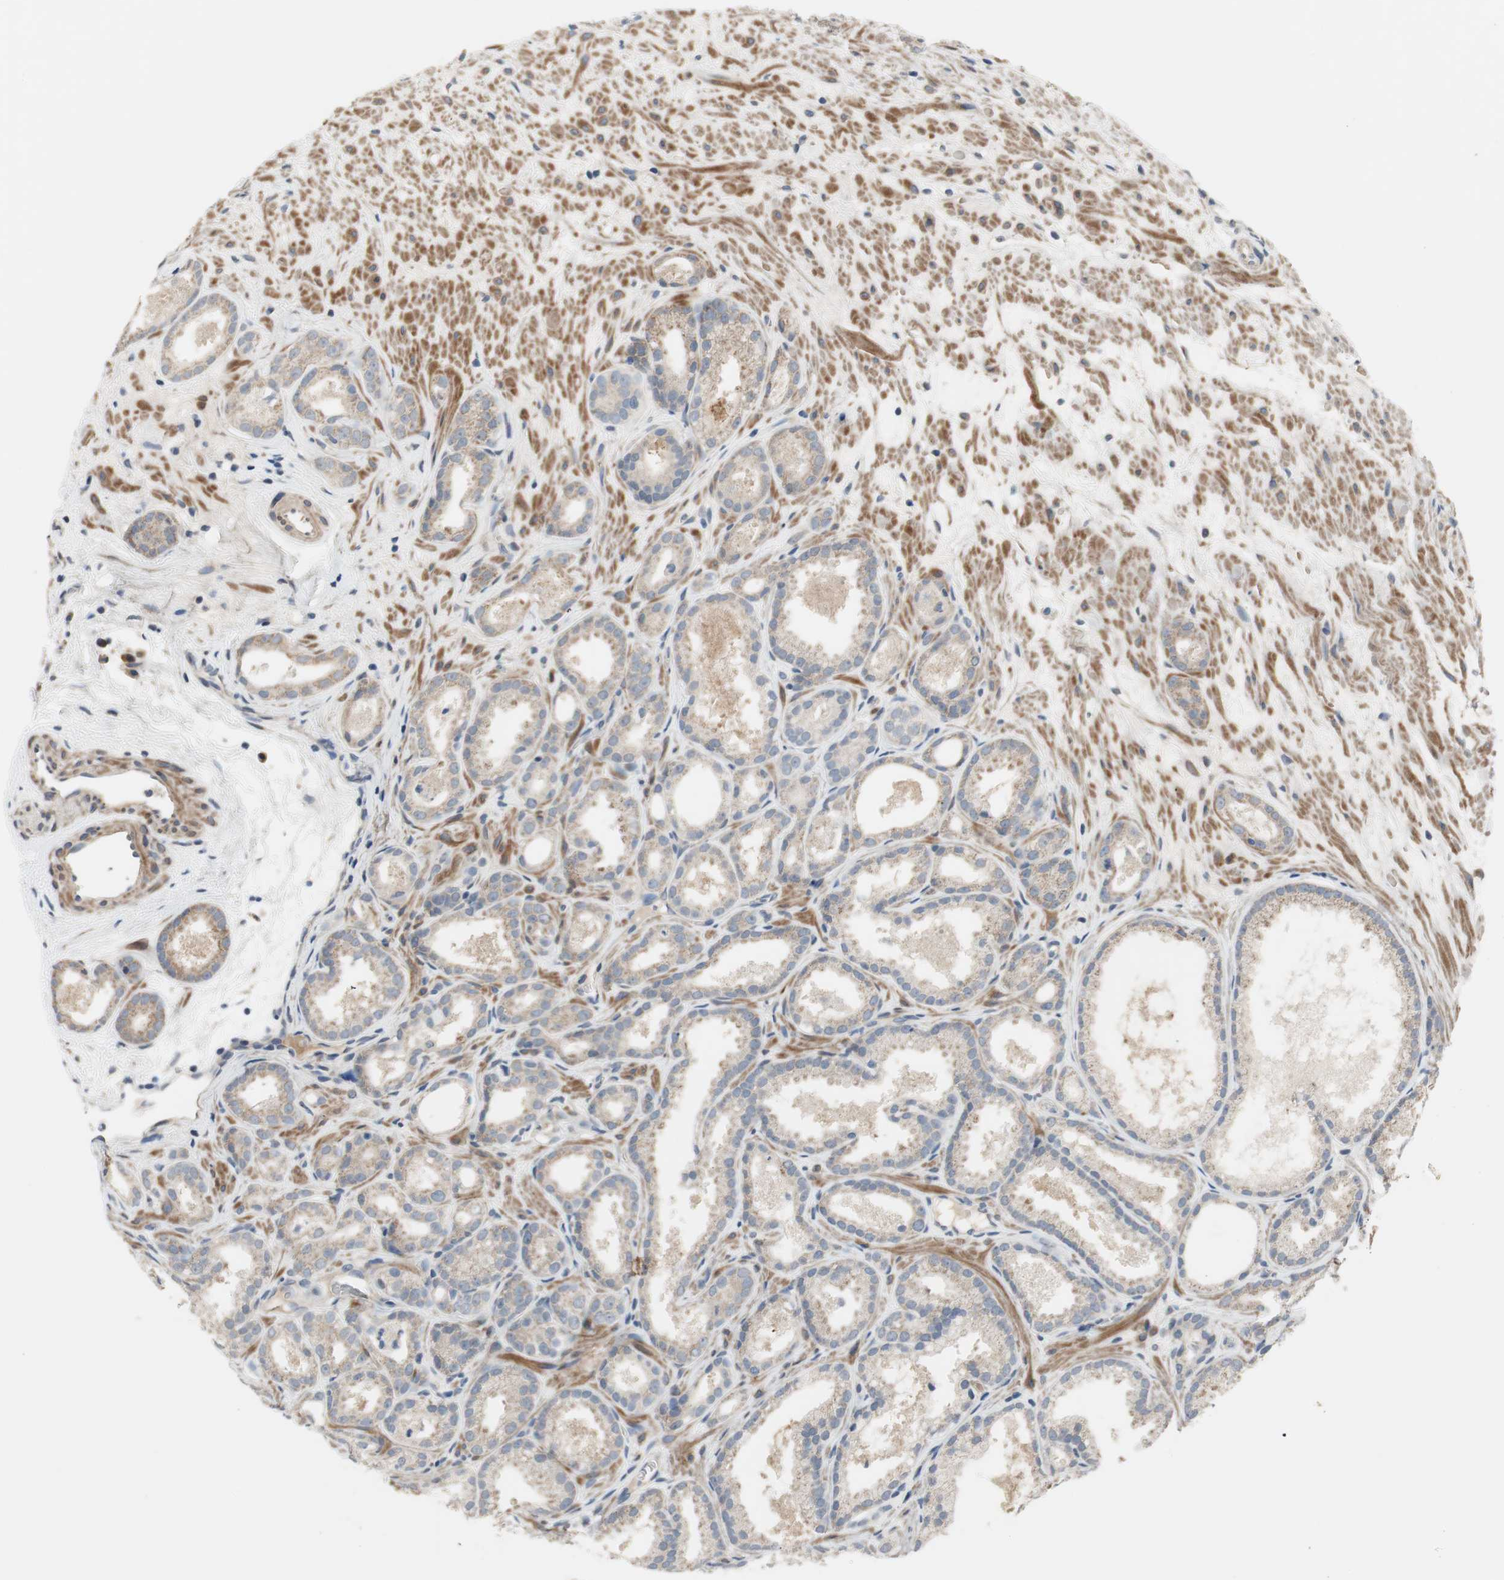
{"staining": {"intensity": "weak", "quantity": ">75%", "location": "cytoplasmic/membranous"}, "tissue": "prostate cancer", "cell_type": "Tumor cells", "image_type": "cancer", "snomed": [{"axis": "morphology", "description": "Adenocarcinoma, Low grade"}, {"axis": "topography", "description": "Prostate"}], "caption": "Human prostate low-grade adenocarcinoma stained with a brown dye exhibits weak cytoplasmic/membranous positive positivity in approximately >75% of tumor cells.", "gene": "TACR3", "patient": {"sex": "male", "age": 57}}